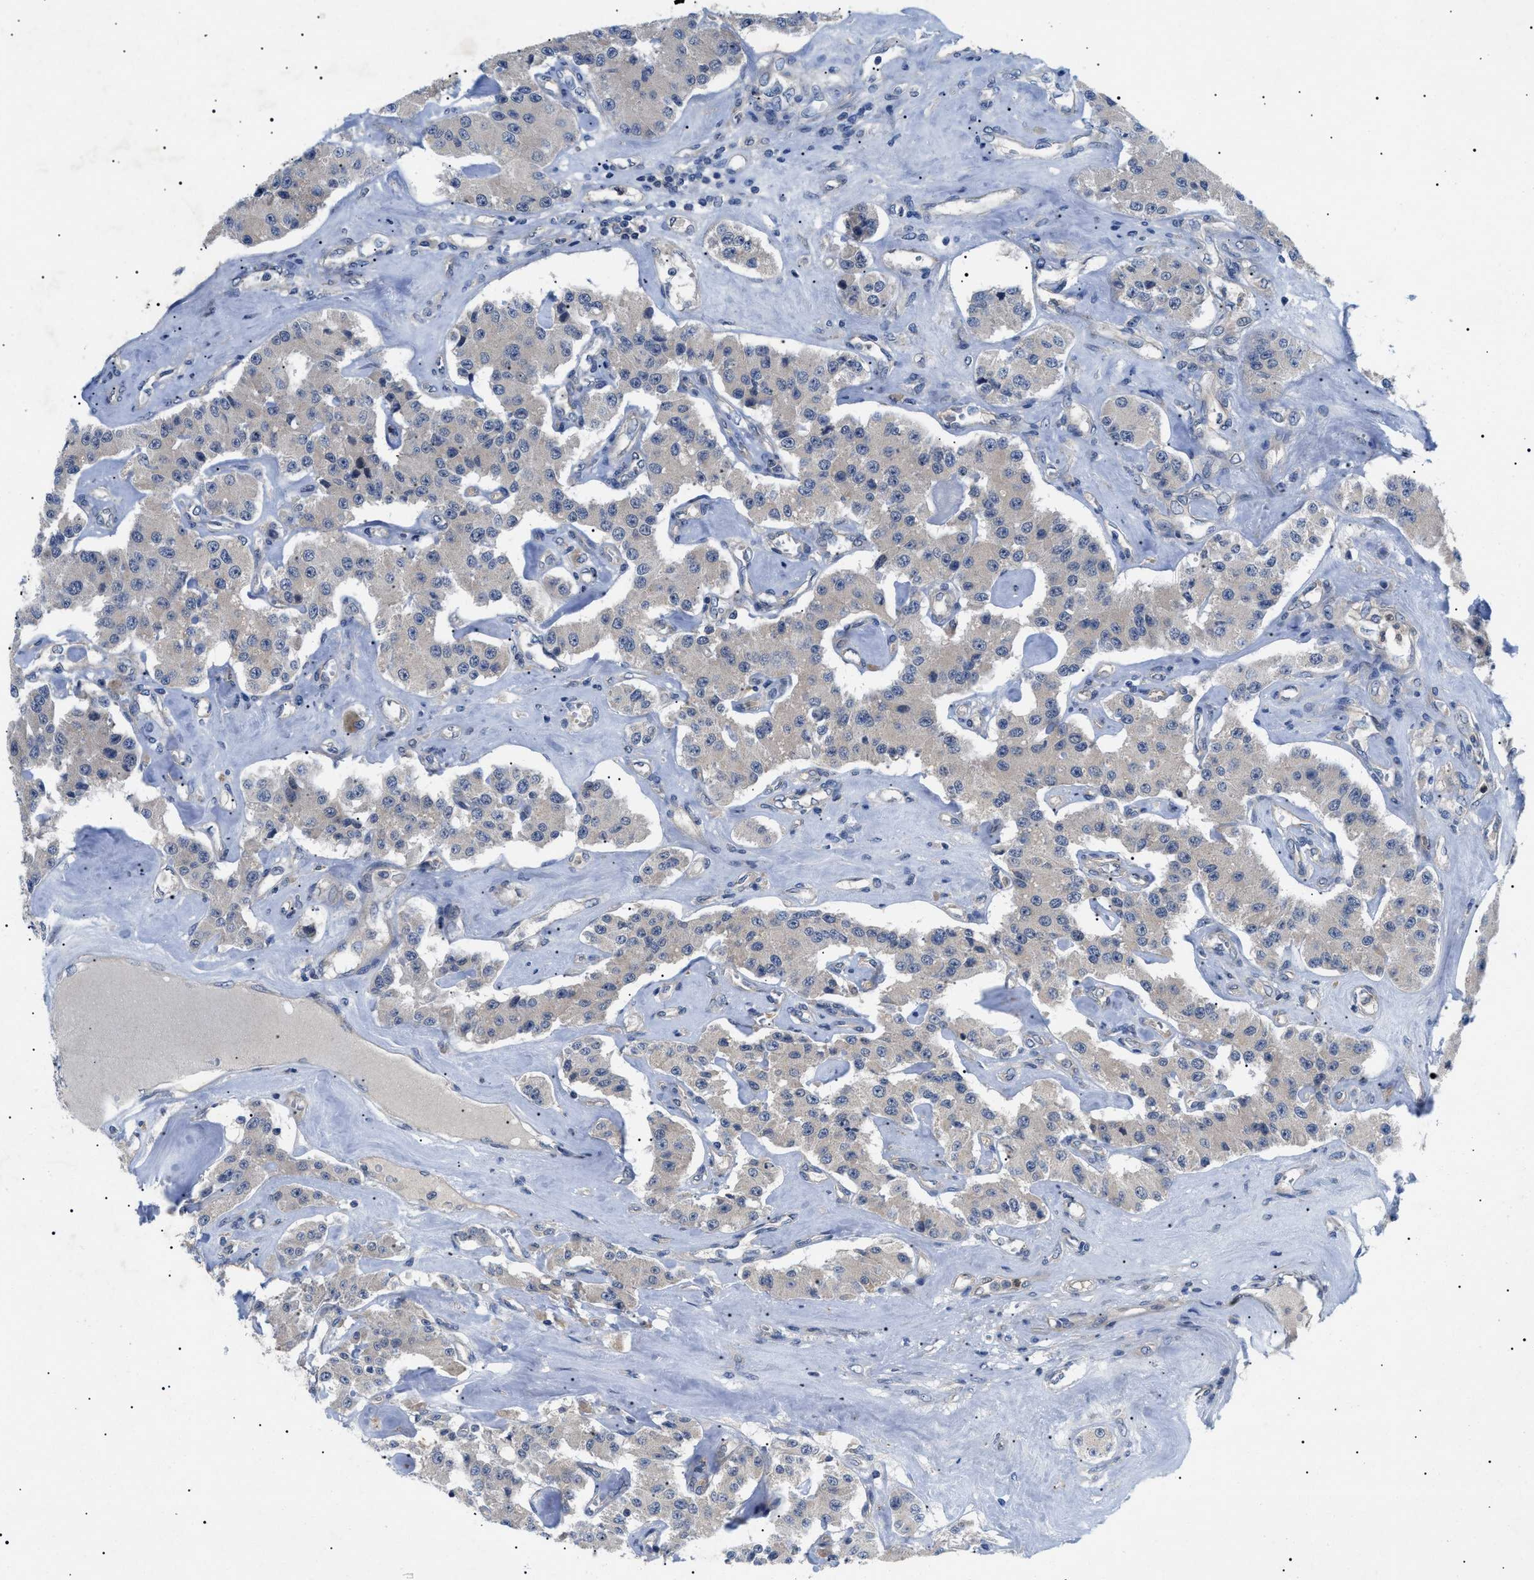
{"staining": {"intensity": "negative", "quantity": "none", "location": "none"}, "tissue": "carcinoid", "cell_type": "Tumor cells", "image_type": "cancer", "snomed": [{"axis": "morphology", "description": "Carcinoid, malignant, NOS"}, {"axis": "topography", "description": "Pancreas"}], "caption": "Protein analysis of carcinoid demonstrates no significant expression in tumor cells.", "gene": "RIPK1", "patient": {"sex": "male", "age": 41}}